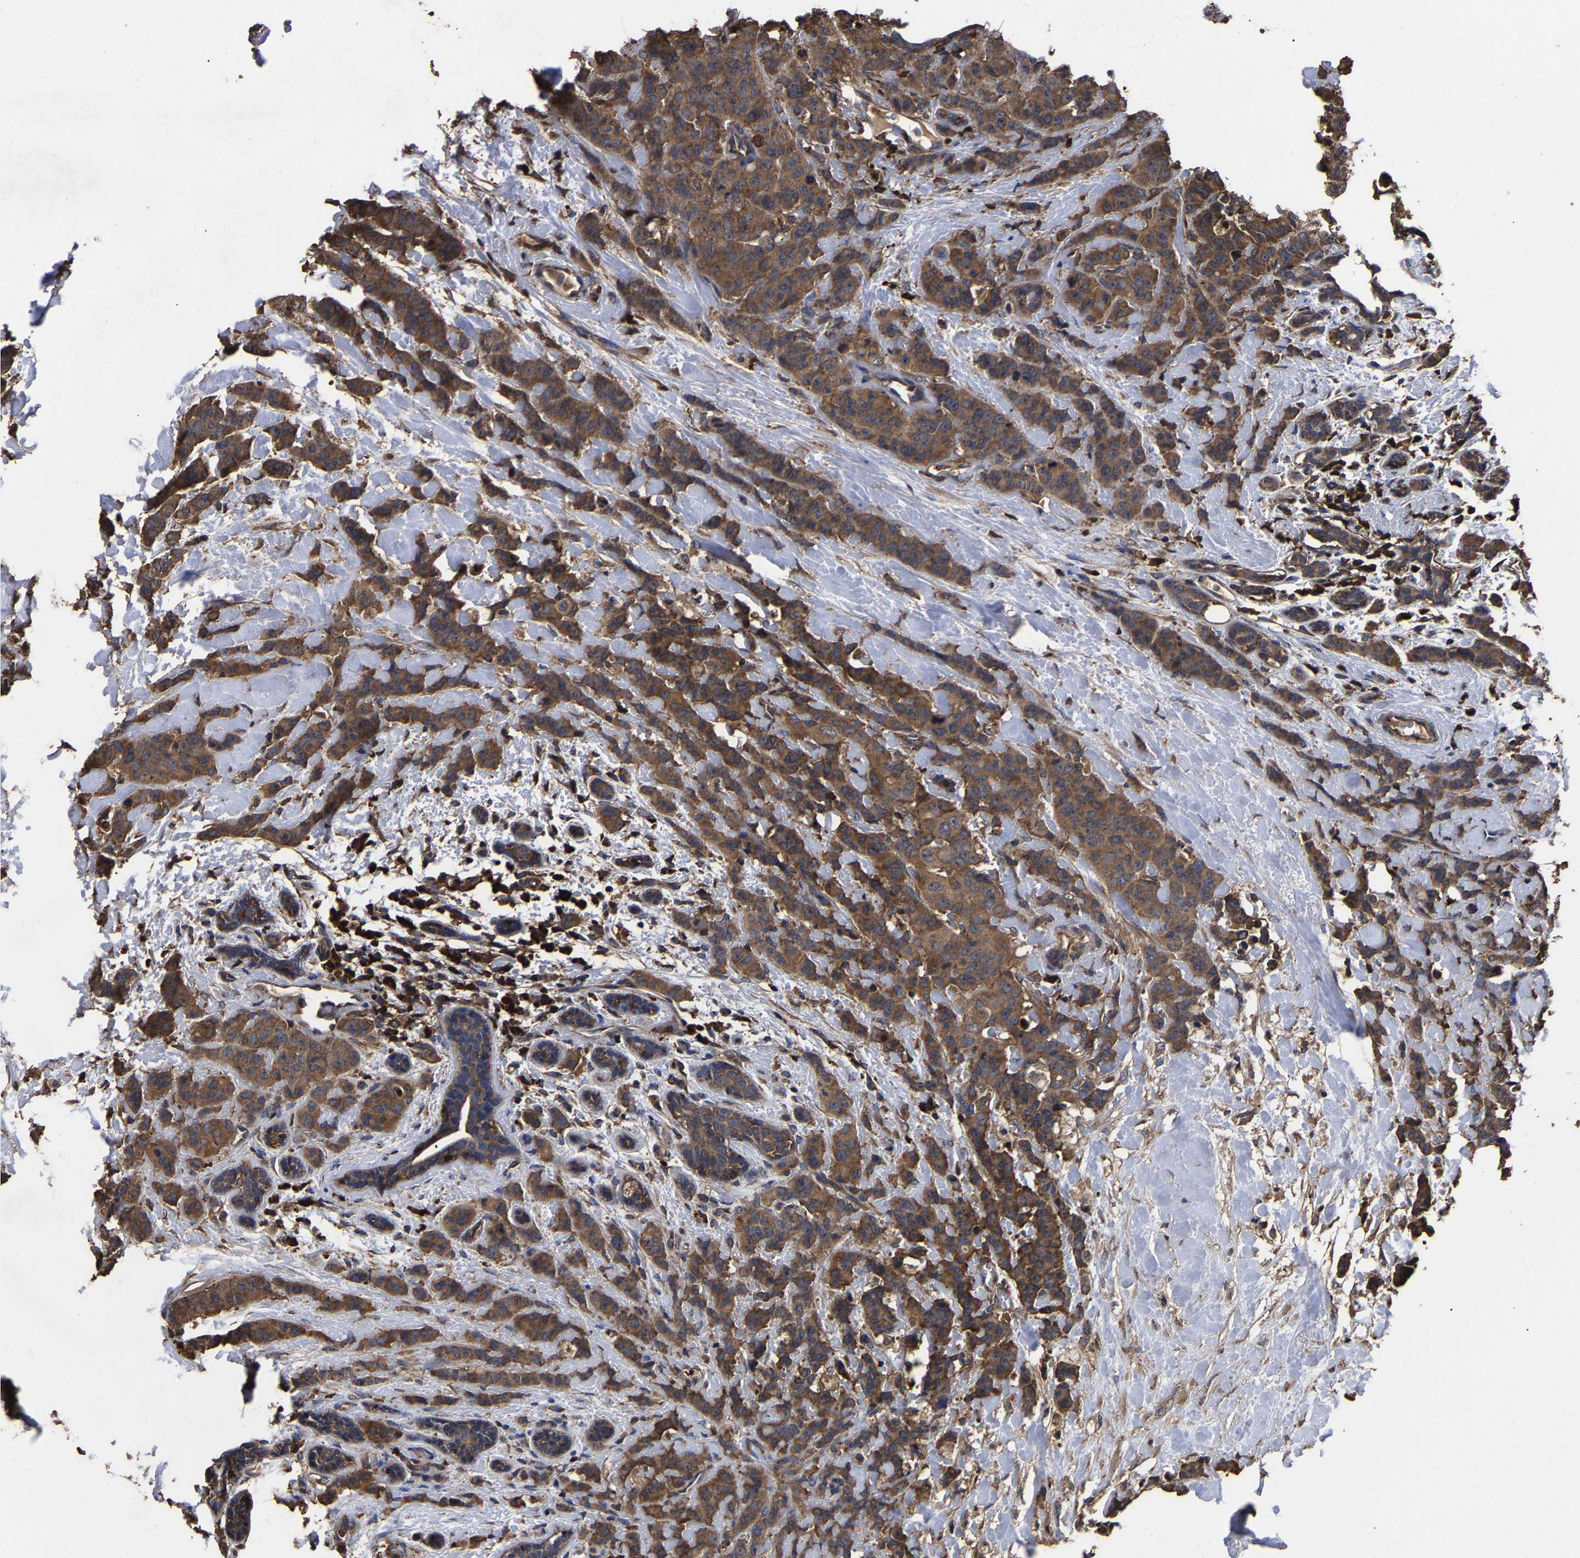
{"staining": {"intensity": "moderate", "quantity": ">75%", "location": "cytoplasmic/membranous"}, "tissue": "breast cancer", "cell_type": "Tumor cells", "image_type": "cancer", "snomed": [{"axis": "morphology", "description": "Normal tissue, NOS"}, {"axis": "morphology", "description": "Duct carcinoma"}, {"axis": "topography", "description": "Breast"}], "caption": "IHC staining of breast intraductal carcinoma, which reveals medium levels of moderate cytoplasmic/membranous positivity in approximately >75% of tumor cells indicating moderate cytoplasmic/membranous protein expression. The staining was performed using DAB (3,3'-diaminobenzidine) (brown) for protein detection and nuclei were counterstained in hematoxylin (blue).", "gene": "ITCH", "patient": {"sex": "female", "age": 40}}